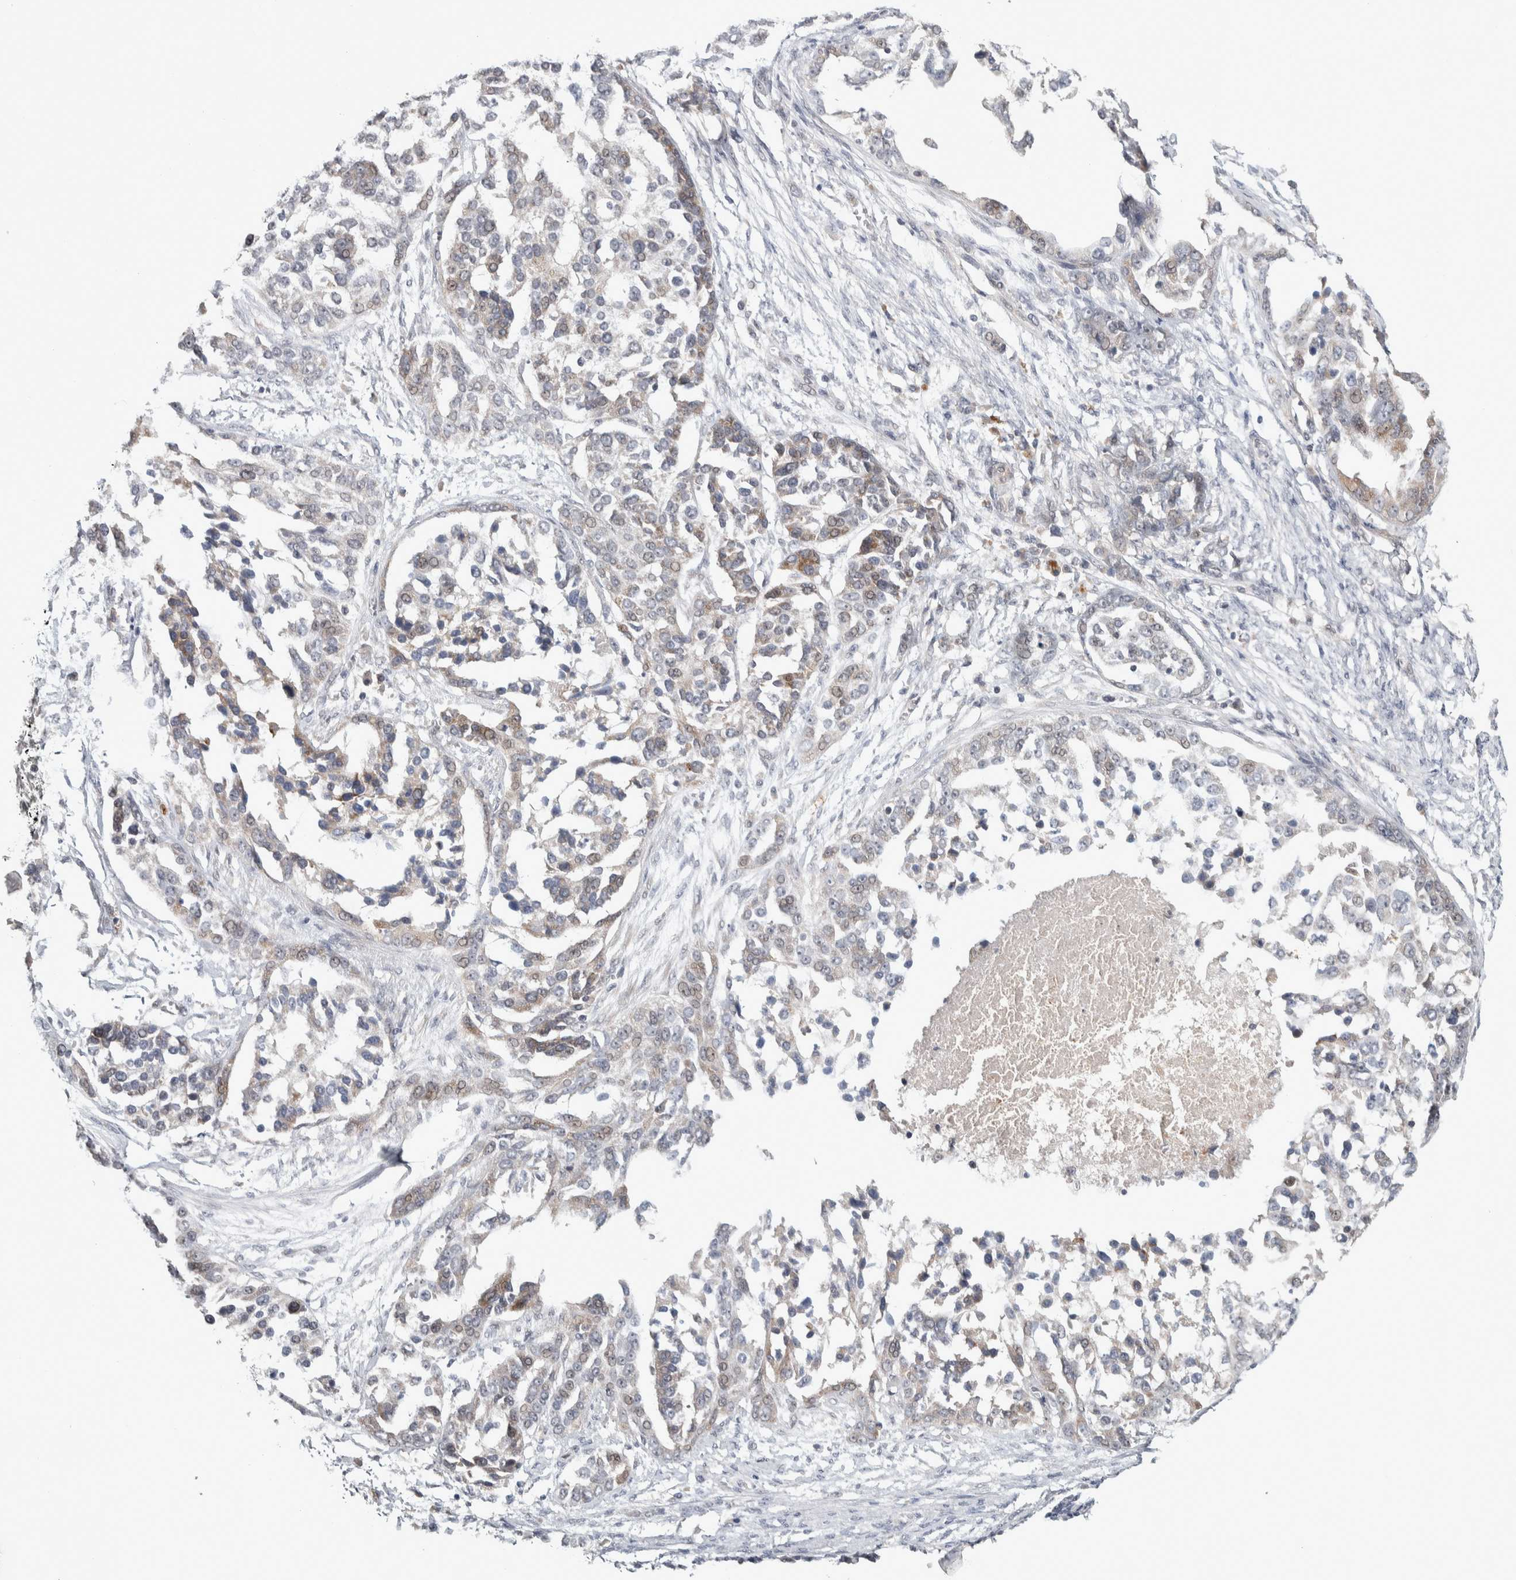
{"staining": {"intensity": "weak", "quantity": "<25%", "location": "nuclear"}, "tissue": "ovarian cancer", "cell_type": "Tumor cells", "image_type": "cancer", "snomed": [{"axis": "morphology", "description": "Cystadenocarcinoma, serous, NOS"}, {"axis": "topography", "description": "Ovary"}], "caption": "The micrograph shows no staining of tumor cells in ovarian serous cystadenocarcinoma.", "gene": "ASPN", "patient": {"sex": "female", "age": 44}}